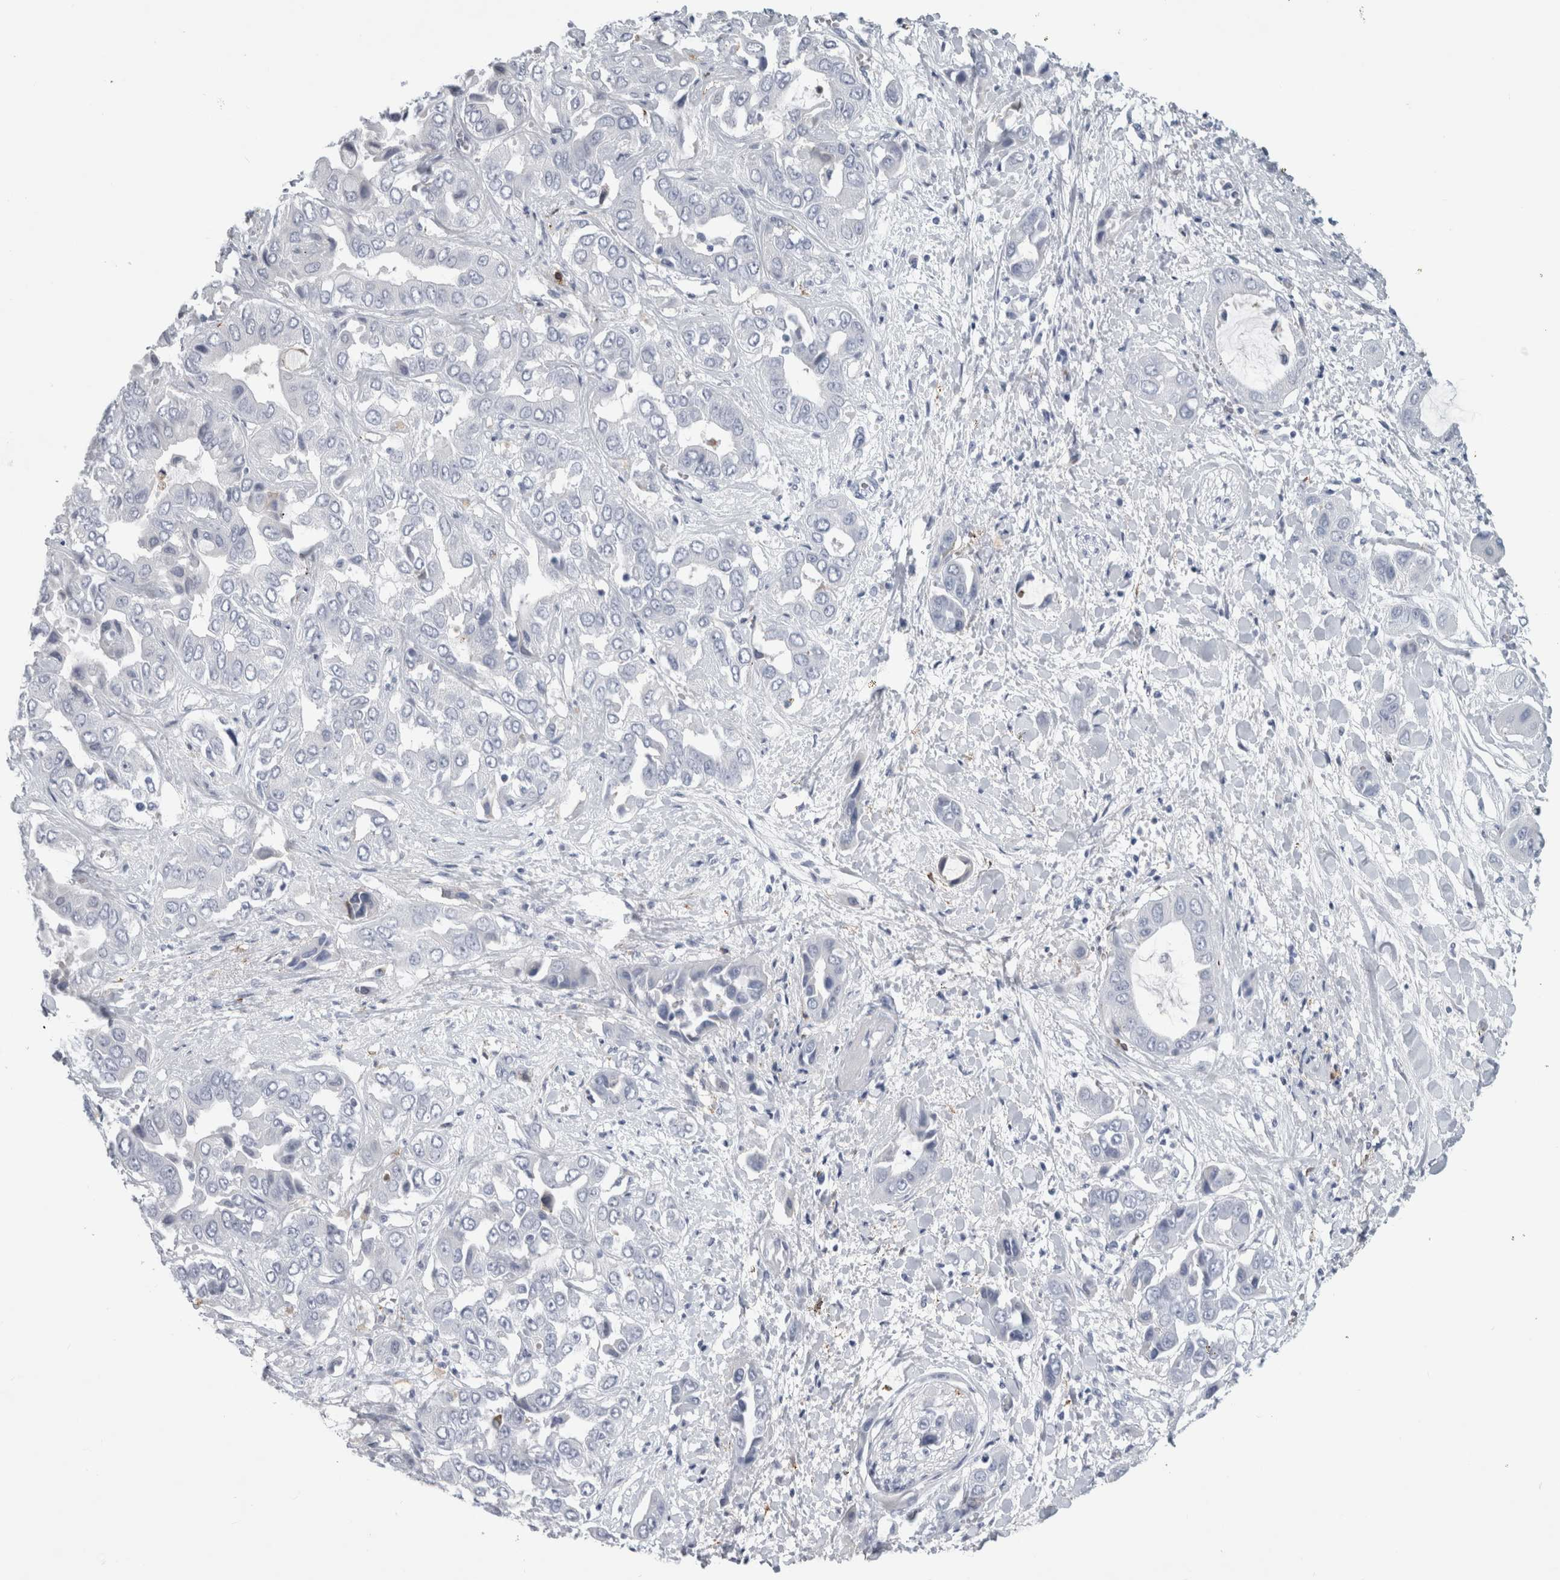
{"staining": {"intensity": "negative", "quantity": "none", "location": "none"}, "tissue": "liver cancer", "cell_type": "Tumor cells", "image_type": "cancer", "snomed": [{"axis": "morphology", "description": "Cholangiocarcinoma"}, {"axis": "topography", "description": "Liver"}], "caption": "A micrograph of liver cancer (cholangiocarcinoma) stained for a protein exhibits no brown staining in tumor cells.", "gene": "DNAJC24", "patient": {"sex": "female", "age": 52}}